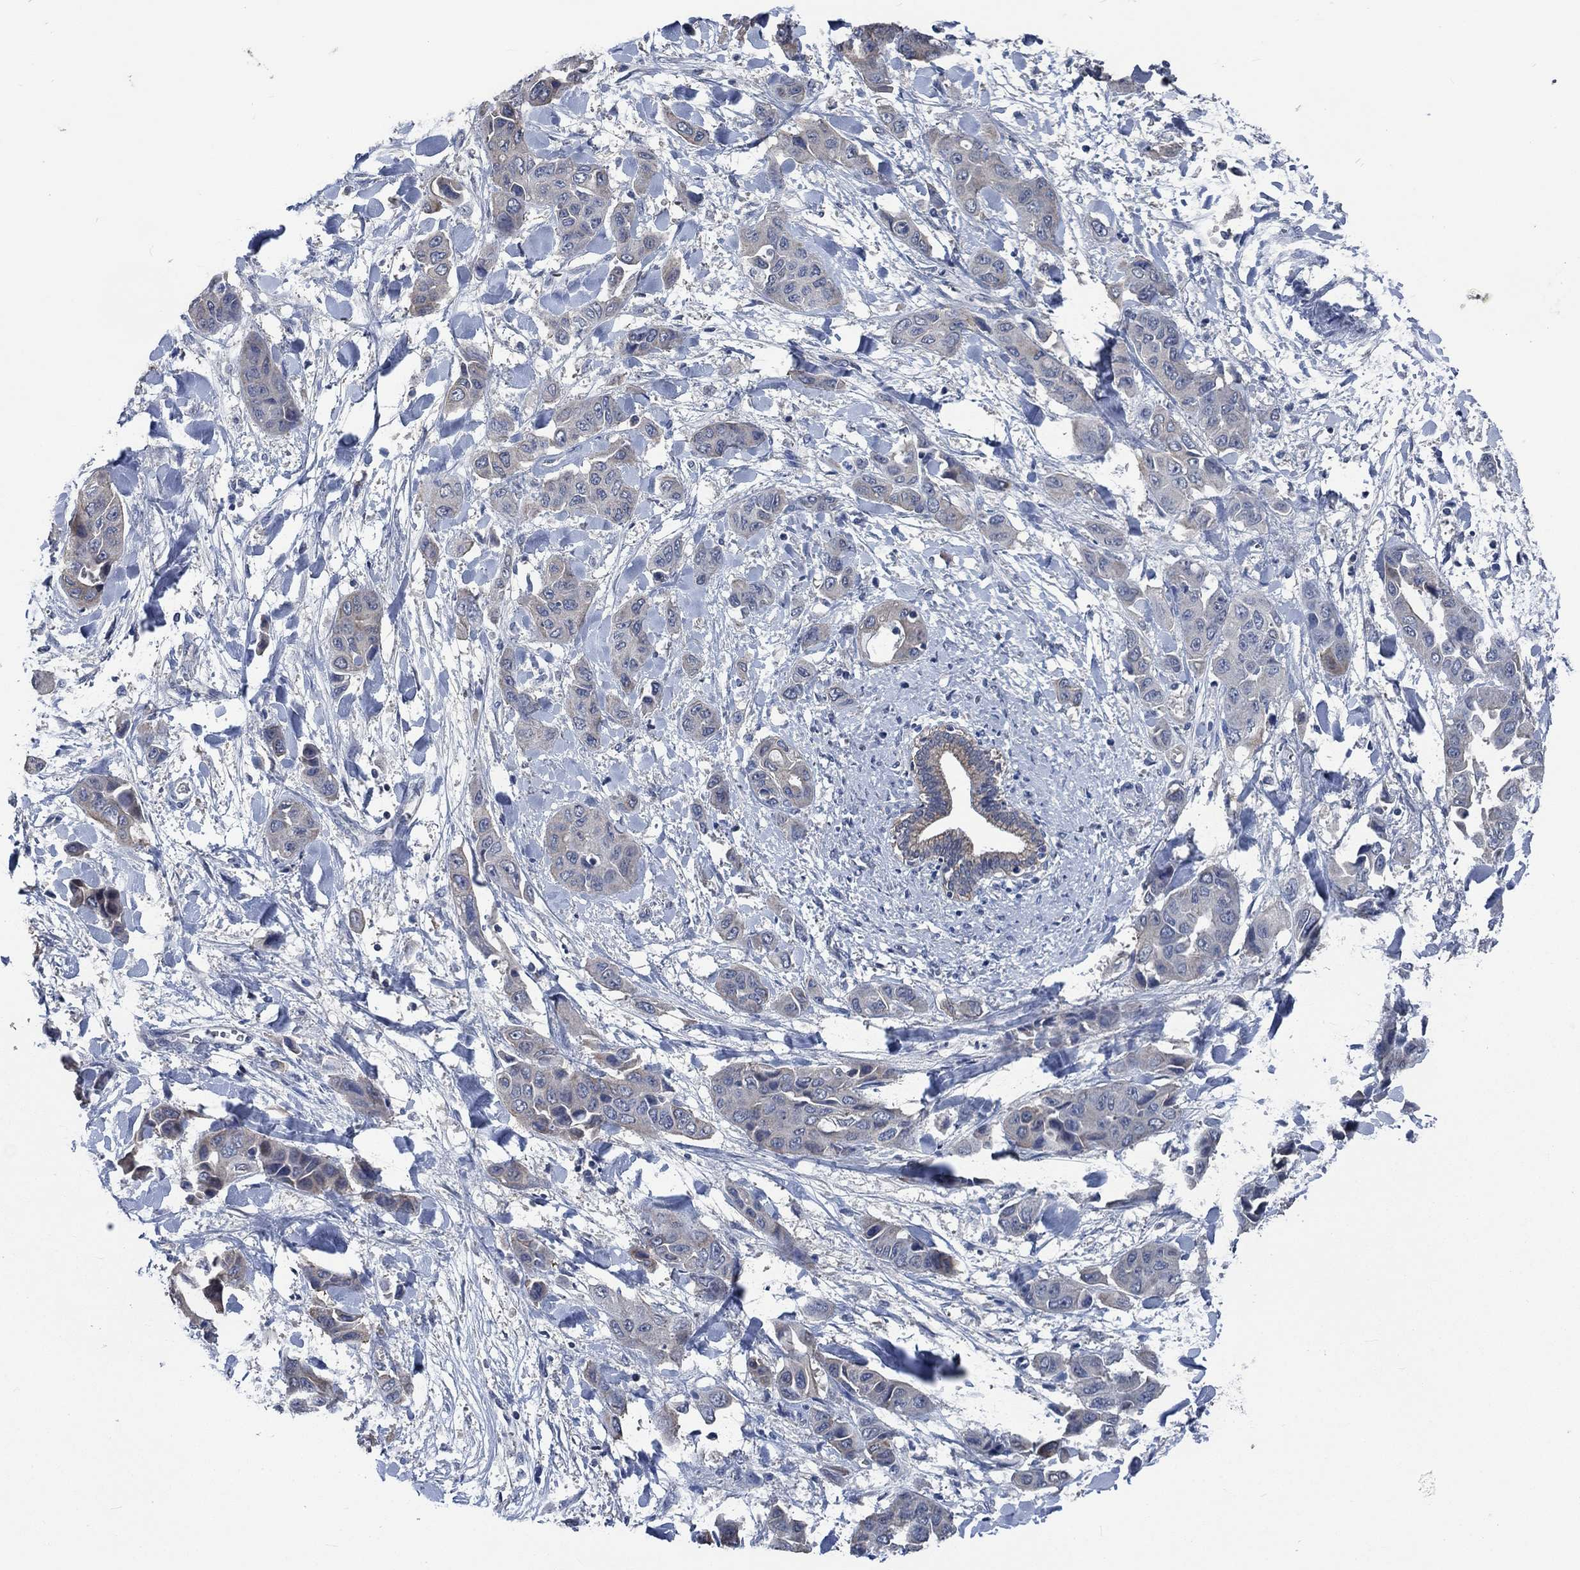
{"staining": {"intensity": "moderate", "quantity": "<25%", "location": "cytoplasmic/membranous"}, "tissue": "liver cancer", "cell_type": "Tumor cells", "image_type": "cancer", "snomed": [{"axis": "morphology", "description": "Cholangiocarcinoma"}, {"axis": "topography", "description": "Liver"}], "caption": "A brown stain labels moderate cytoplasmic/membranous expression of a protein in human liver cholangiocarcinoma tumor cells. Using DAB (brown) and hematoxylin (blue) stains, captured at high magnification using brightfield microscopy.", "gene": "OBSCN", "patient": {"sex": "female", "age": 52}}